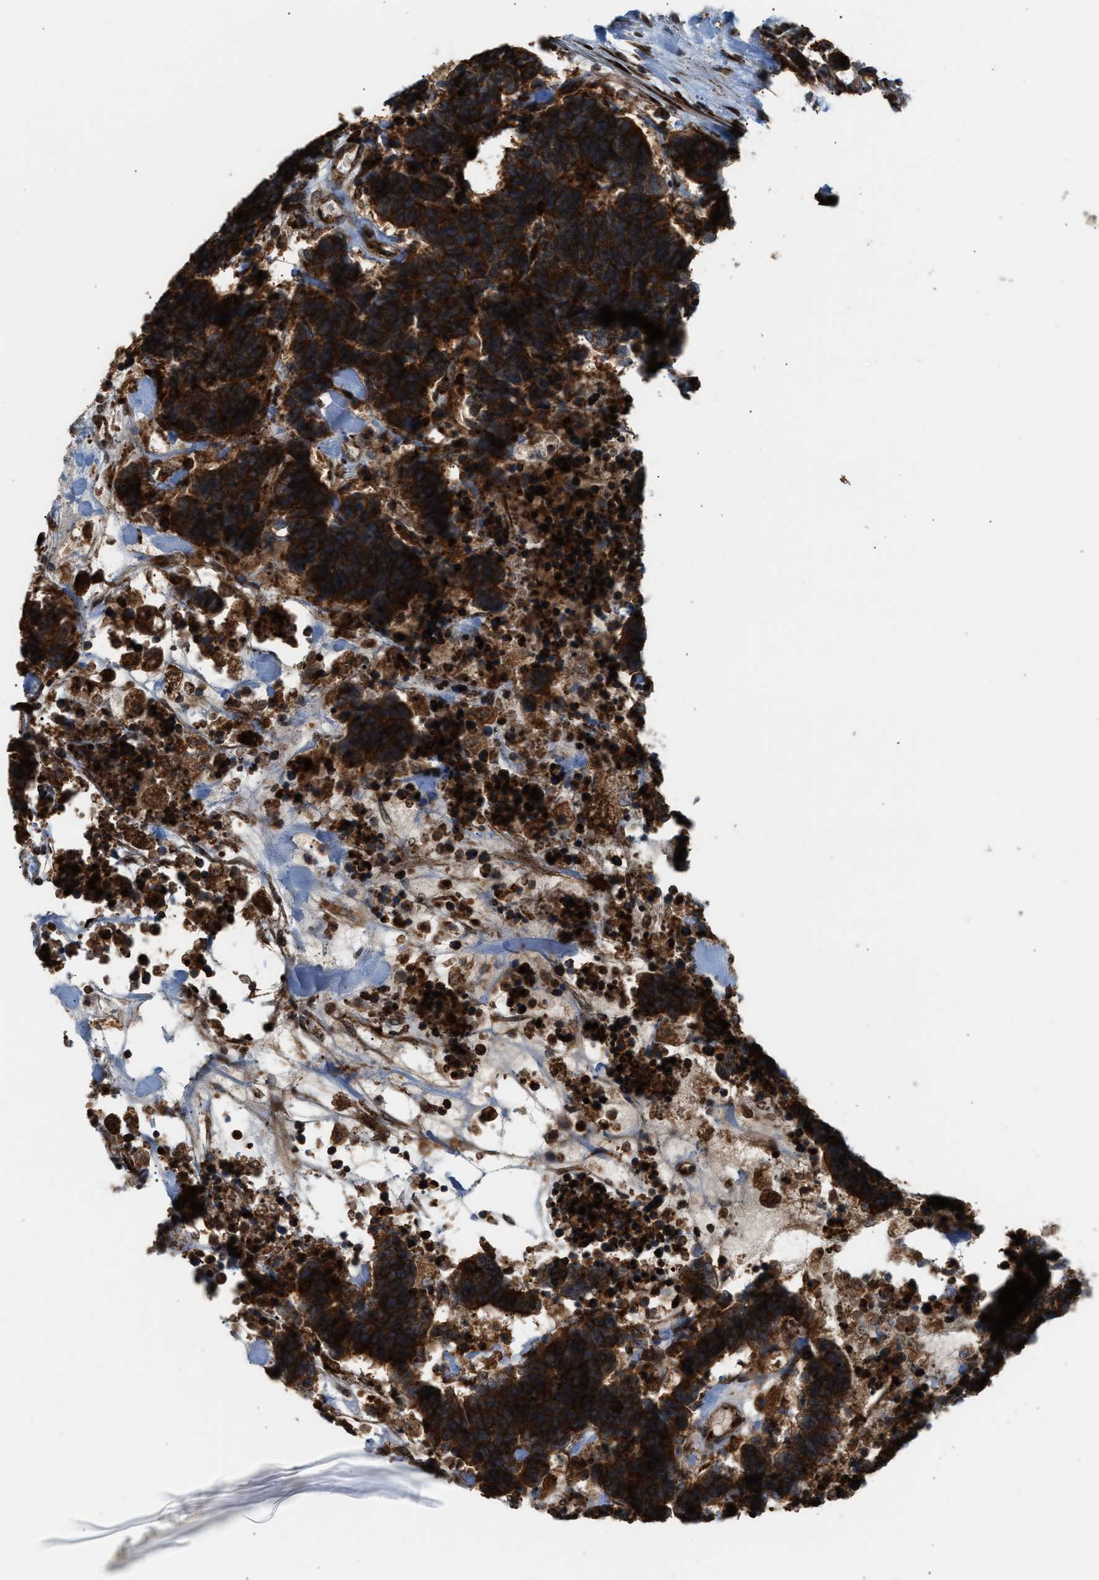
{"staining": {"intensity": "strong", "quantity": ">75%", "location": "cytoplasmic/membranous"}, "tissue": "carcinoid", "cell_type": "Tumor cells", "image_type": "cancer", "snomed": [{"axis": "morphology", "description": "Carcinoma, NOS"}, {"axis": "morphology", "description": "Carcinoid, malignant, NOS"}, {"axis": "topography", "description": "Urinary bladder"}], "caption": "This is an image of immunohistochemistry (IHC) staining of carcinoma, which shows strong expression in the cytoplasmic/membranous of tumor cells.", "gene": "BAIAP2L1", "patient": {"sex": "male", "age": 57}}